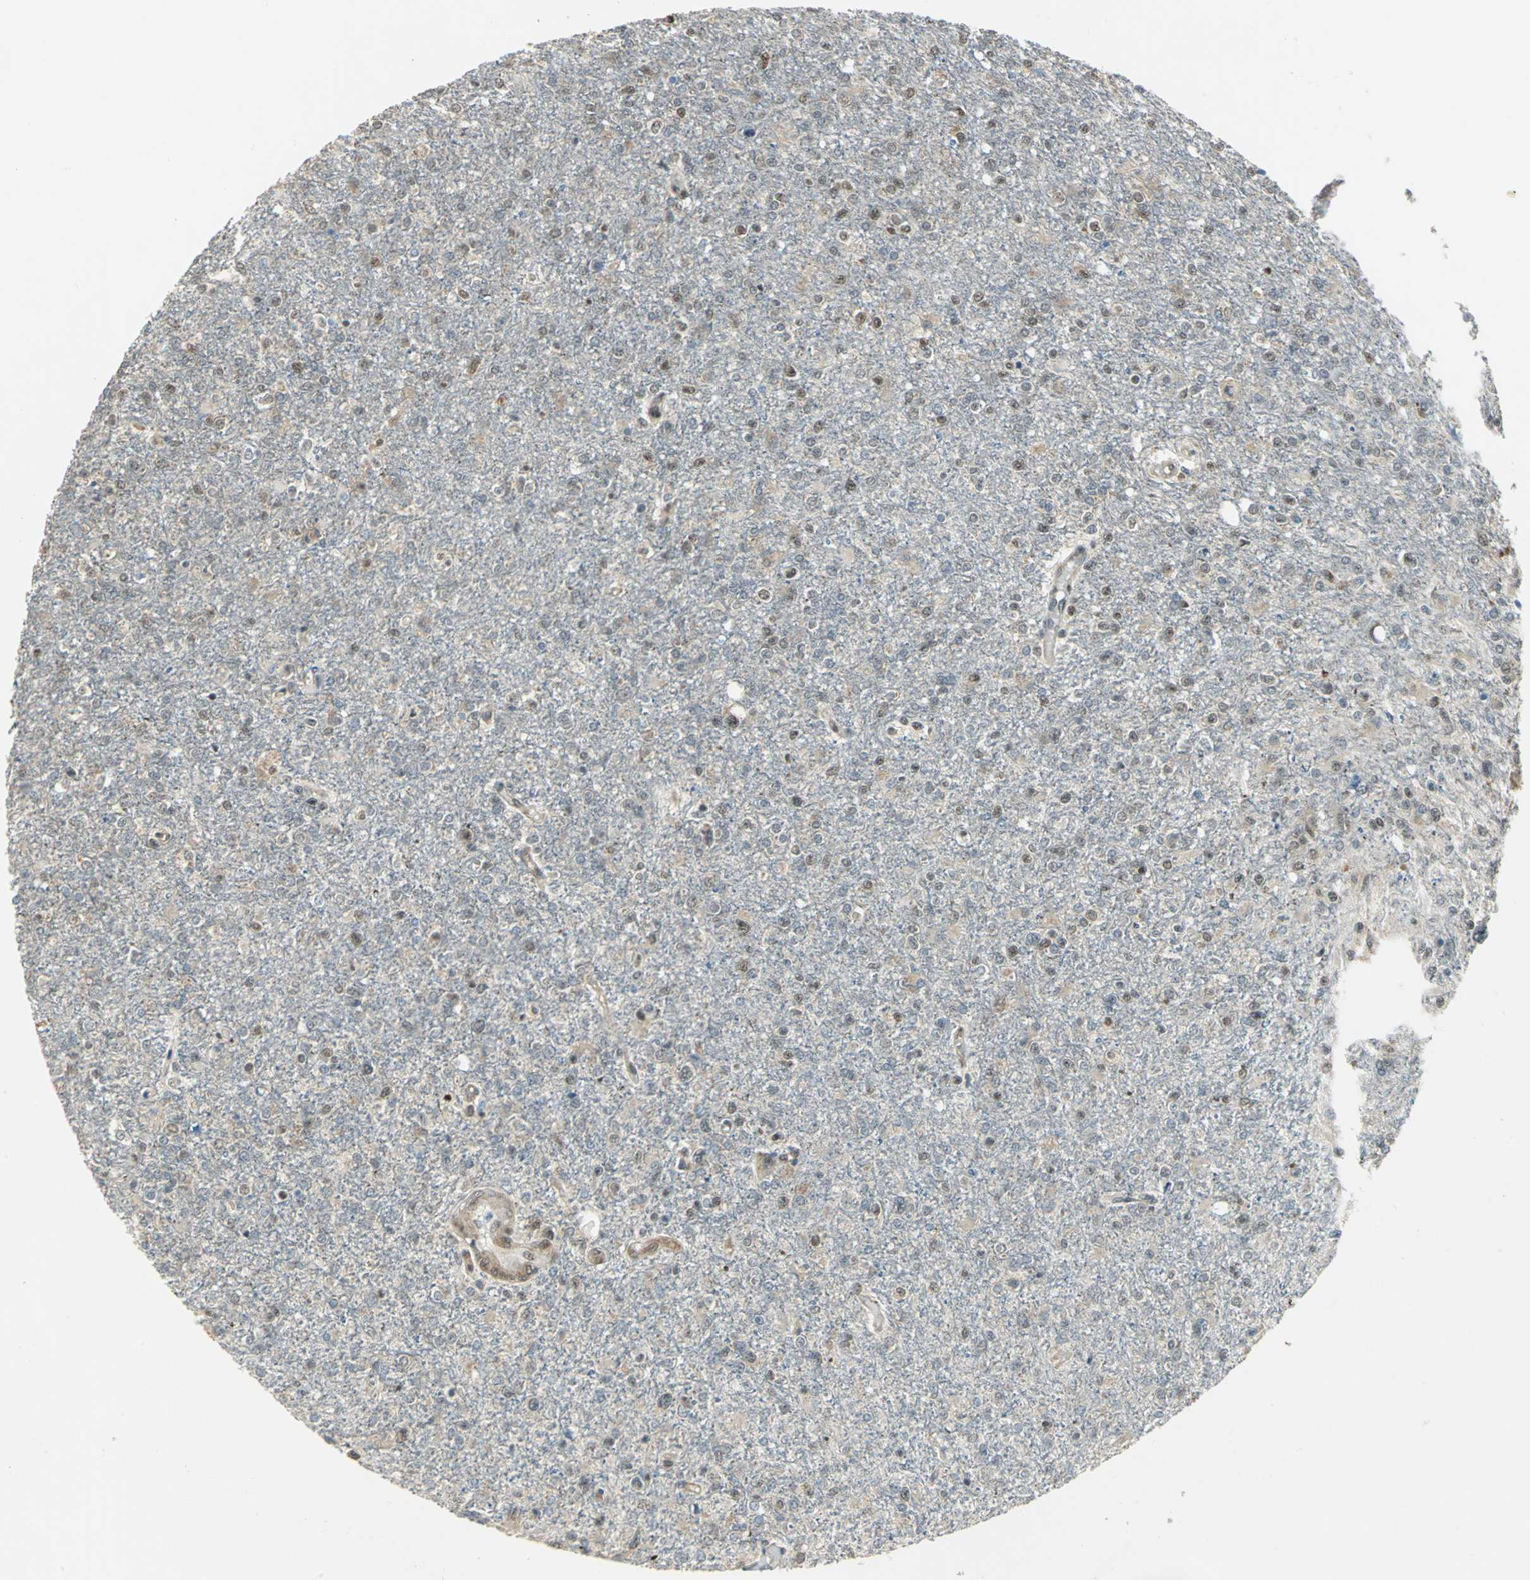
{"staining": {"intensity": "negative", "quantity": "none", "location": "none"}, "tissue": "glioma", "cell_type": "Tumor cells", "image_type": "cancer", "snomed": [{"axis": "morphology", "description": "Glioma, malignant, High grade"}, {"axis": "topography", "description": "Cerebral cortex"}], "caption": "An IHC image of glioma is shown. There is no staining in tumor cells of glioma.", "gene": "DDX5", "patient": {"sex": "male", "age": 76}}